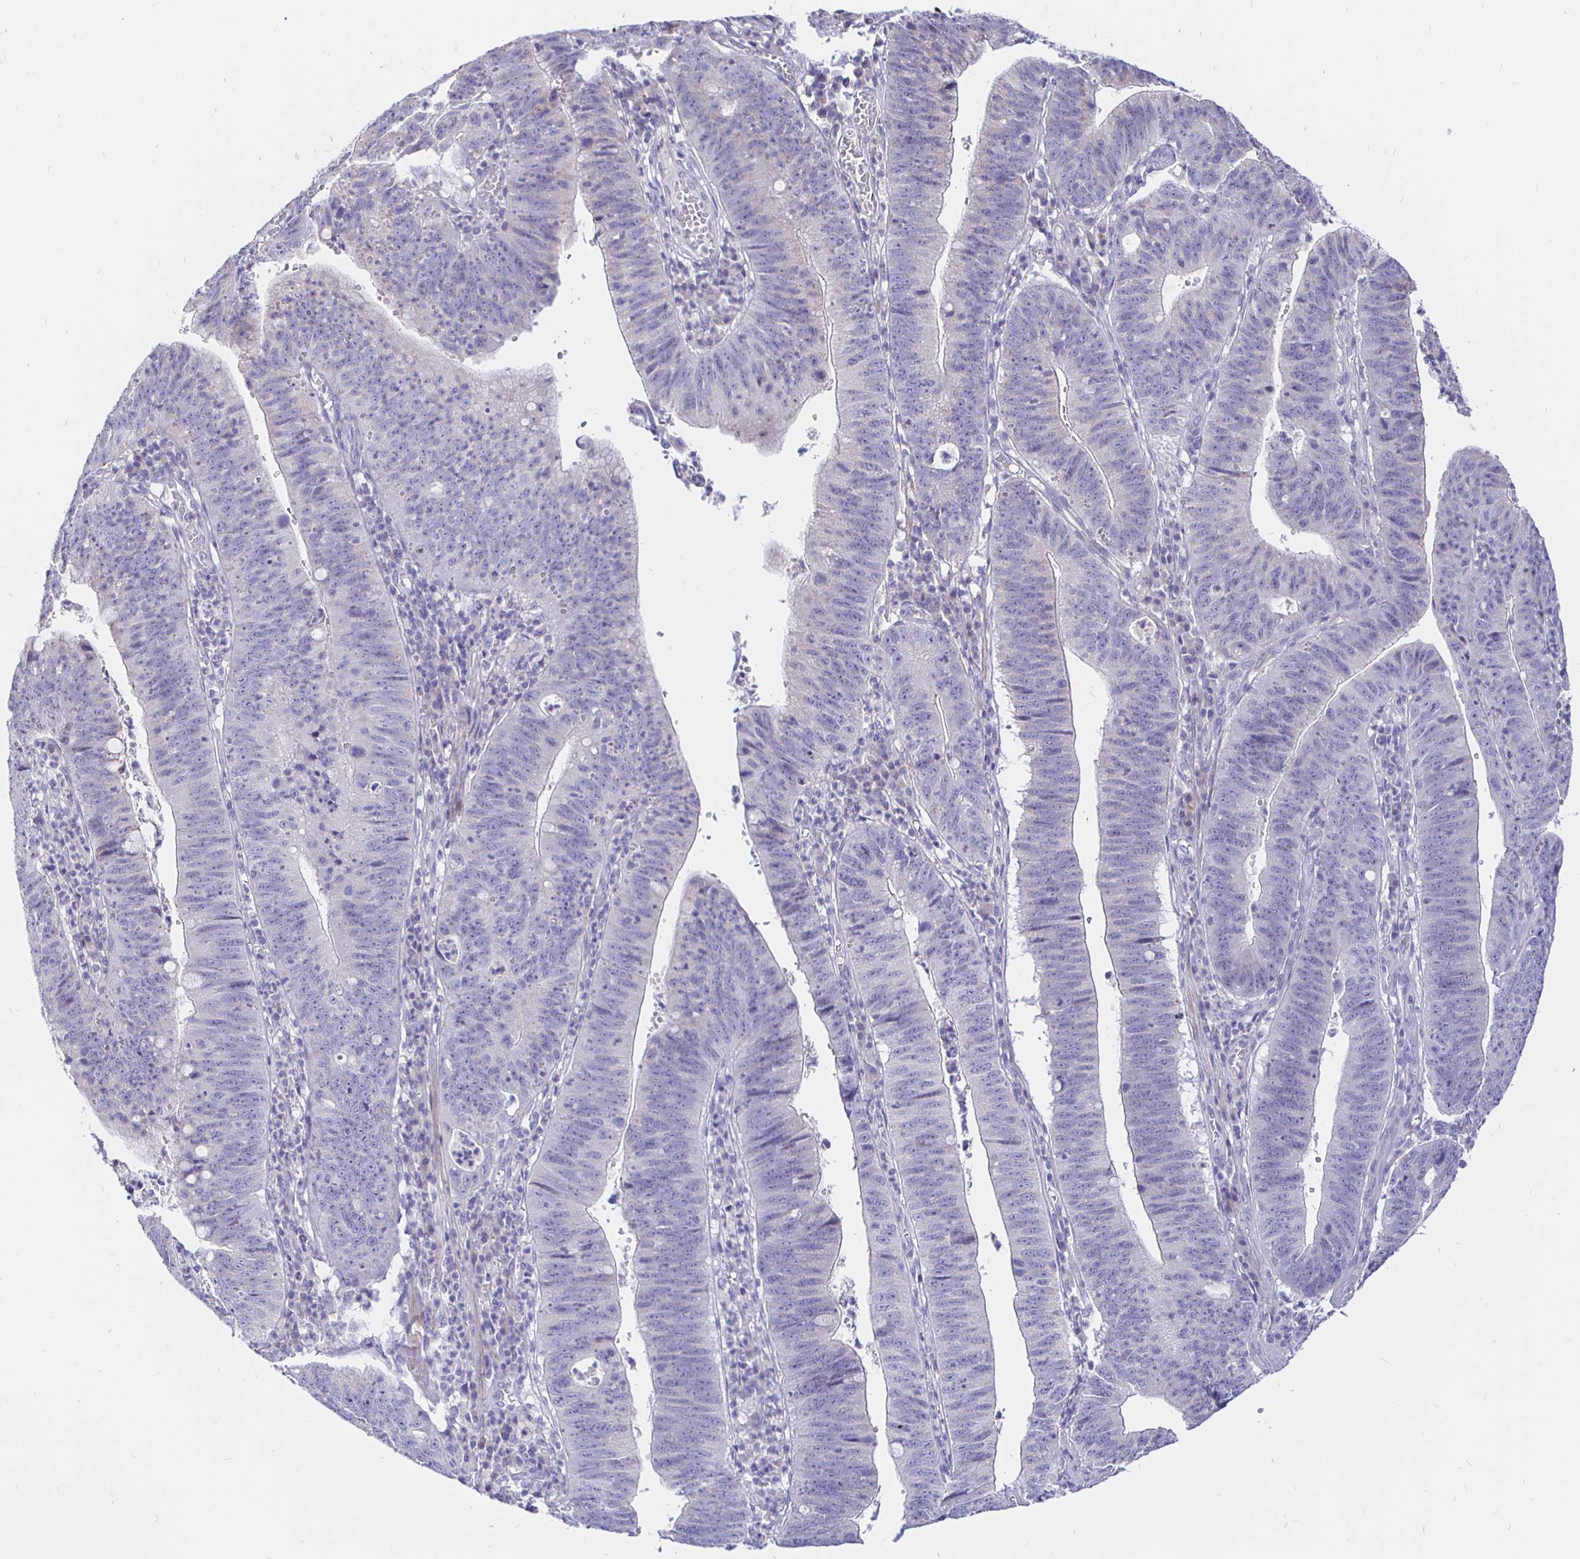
{"staining": {"intensity": "negative", "quantity": "none", "location": "none"}, "tissue": "stomach cancer", "cell_type": "Tumor cells", "image_type": "cancer", "snomed": [{"axis": "morphology", "description": "Adenocarcinoma, NOS"}, {"axis": "topography", "description": "Stomach"}], "caption": "The micrograph demonstrates no significant expression in tumor cells of adenocarcinoma (stomach).", "gene": "NECAB1", "patient": {"sex": "male", "age": 59}}